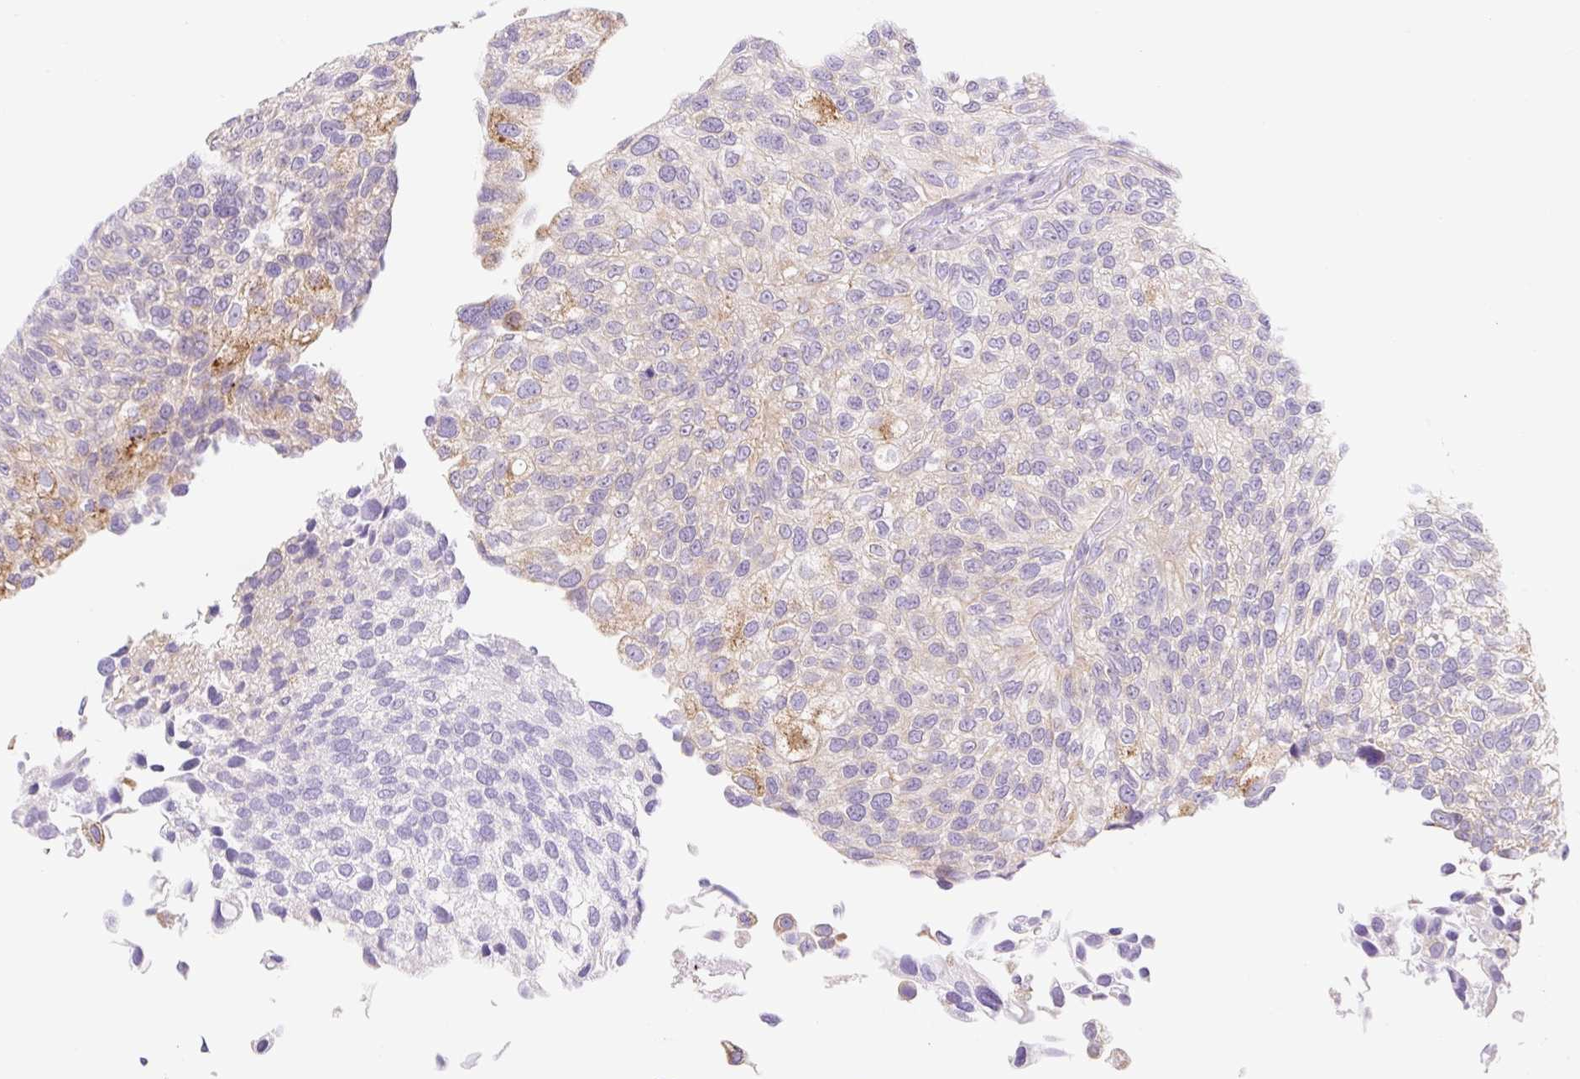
{"staining": {"intensity": "weak", "quantity": "25%-75%", "location": "cytoplasmic/membranous"}, "tissue": "urothelial cancer", "cell_type": "Tumor cells", "image_type": "cancer", "snomed": [{"axis": "morphology", "description": "Urothelial carcinoma, NOS"}, {"axis": "topography", "description": "Urinary bladder"}], "caption": "IHC (DAB (3,3'-diaminobenzidine)) staining of urothelial cancer shows weak cytoplasmic/membranous protein staining in about 25%-75% of tumor cells.", "gene": "FOCAD", "patient": {"sex": "male", "age": 87}}